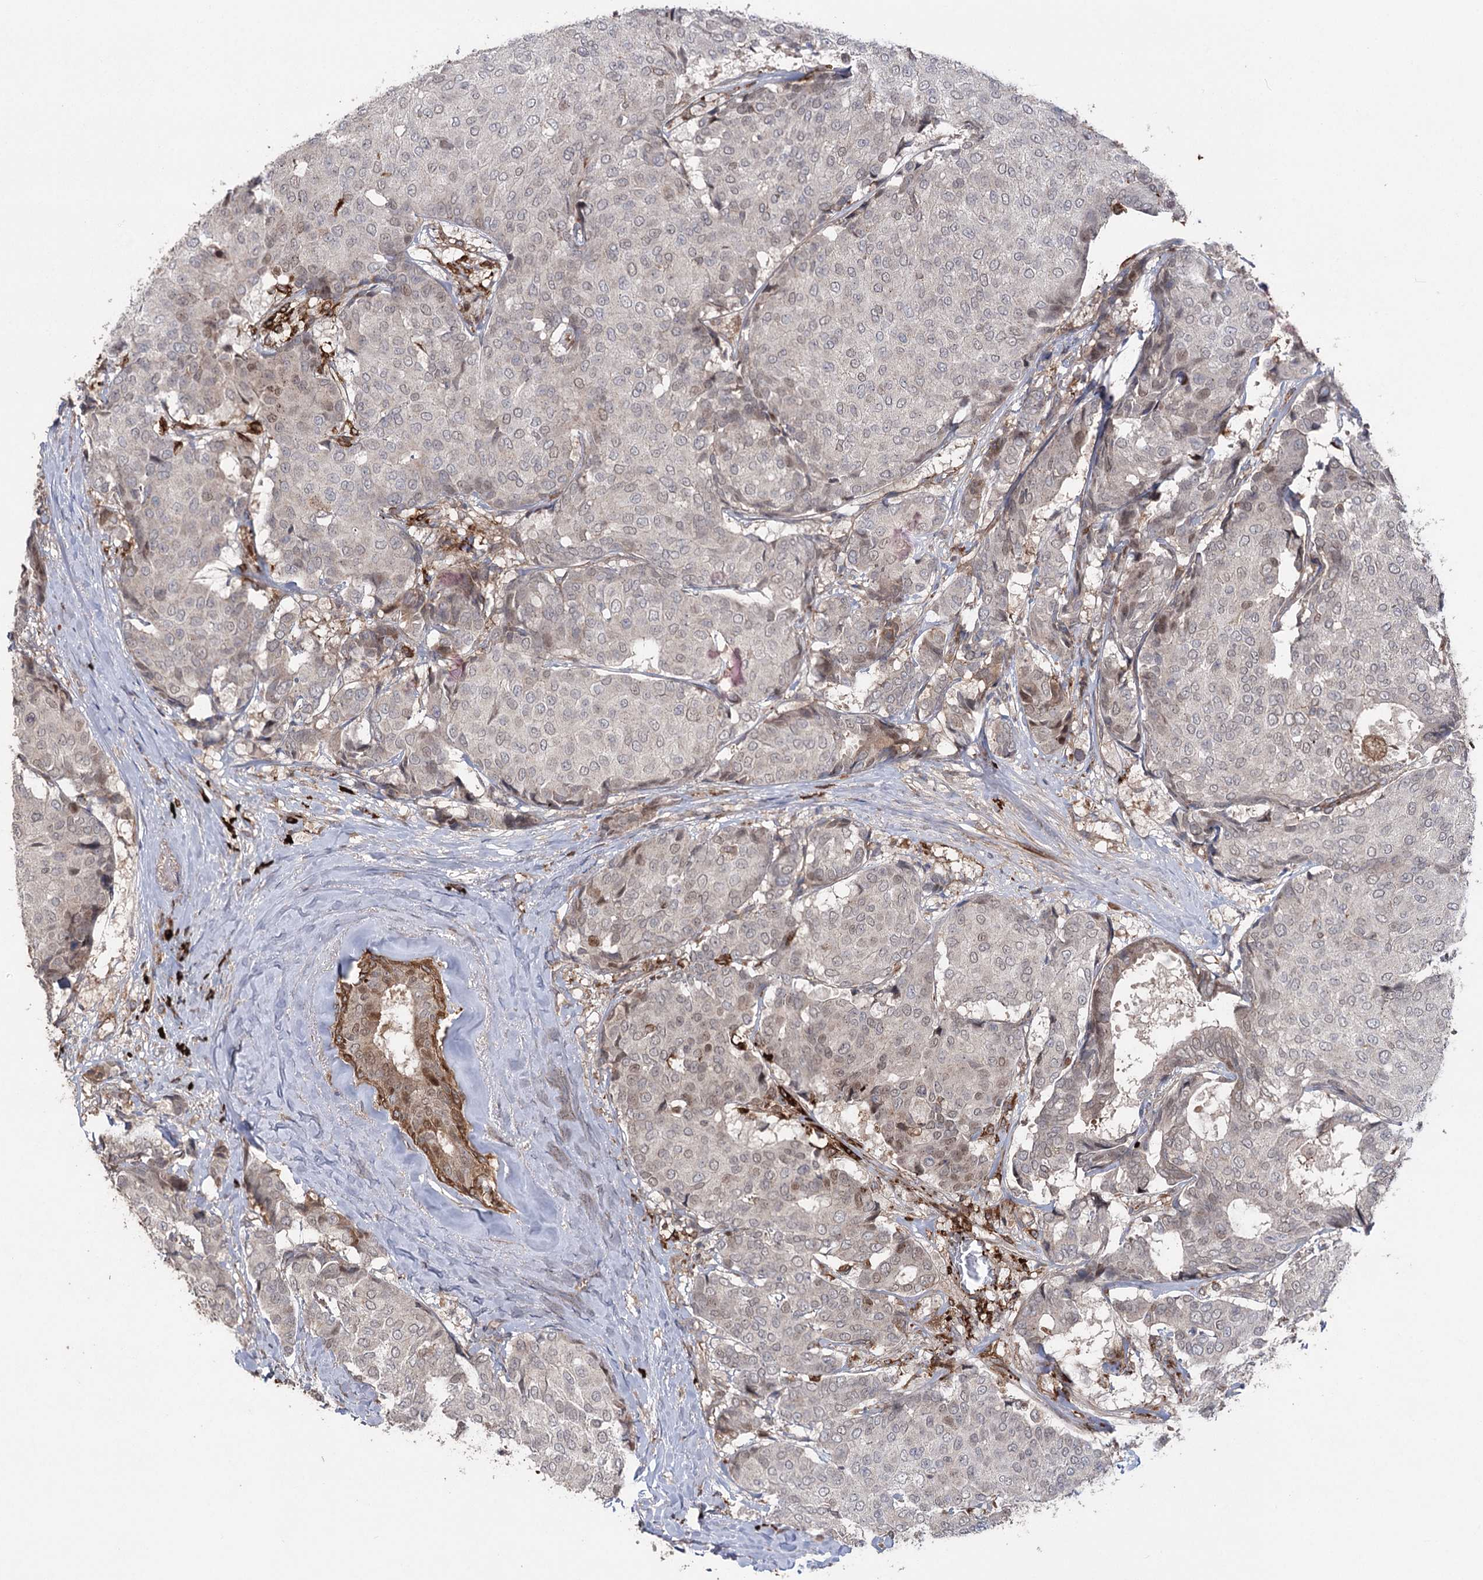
{"staining": {"intensity": "negative", "quantity": "none", "location": "none"}, "tissue": "breast cancer", "cell_type": "Tumor cells", "image_type": "cancer", "snomed": [{"axis": "morphology", "description": "Duct carcinoma"}, {"axis": "topography", "description": "Breast"}], "caption": "A high-resolution micrograph shows immunohistochemistry staining of invasive ductal carcinoma (breast), which exhibits no significant positivity in tumor cells.", "gene": "OTUD1", "patient": {"sex": "female", "age": 75}}